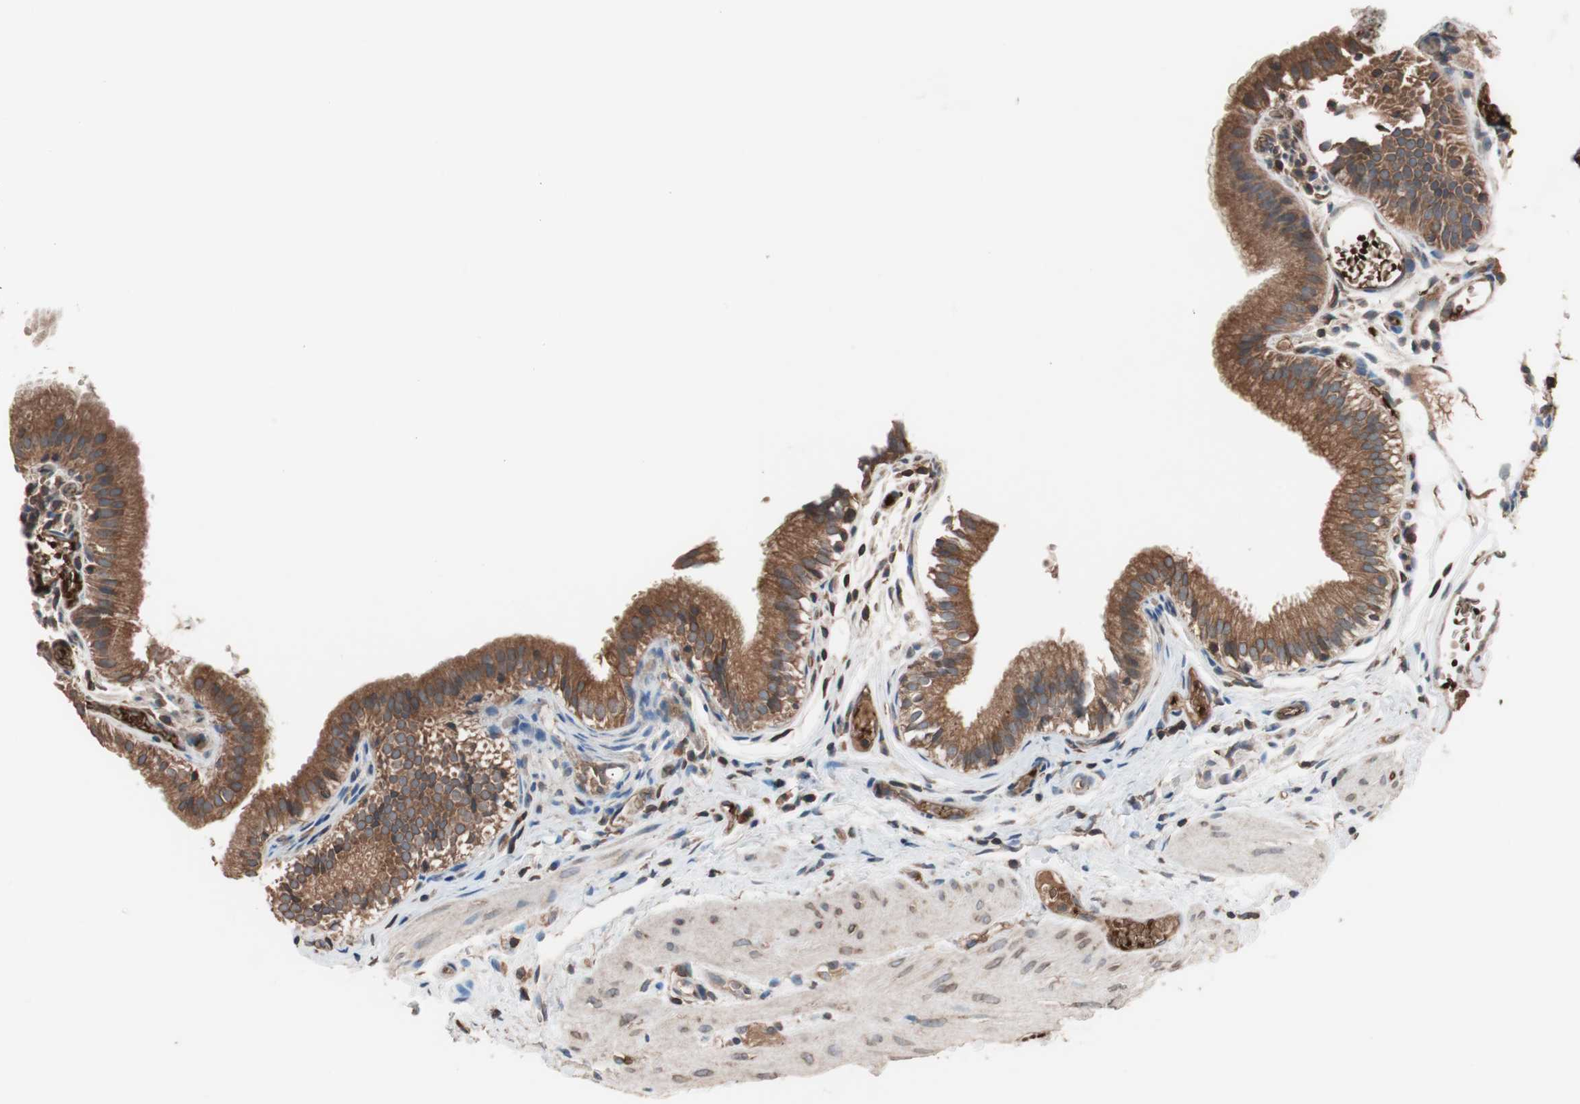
{"staining": {"intensity": "strong", "quantity": ">75%", "location": "cytoplasmic/membranous"}, "tissue": "gallbladder", "cell_type": "Glandular cells", "image_type": "normal", "snomed": [{"axis": "morphology", "description": "Normal tissue, NOS"}, {"axis": "topography", "description": "Gallbladder"}], "caption": "A brown stain highlights strong cytoplasmic/membranous staining of a protein in glandular cells of unremarkable human gallbladder. Immunohistochemistry stains the protein in brown and the nuclei are stained blue.", "gene": "GLYCTK", "patient": {"sex": "female", "age": 26}}